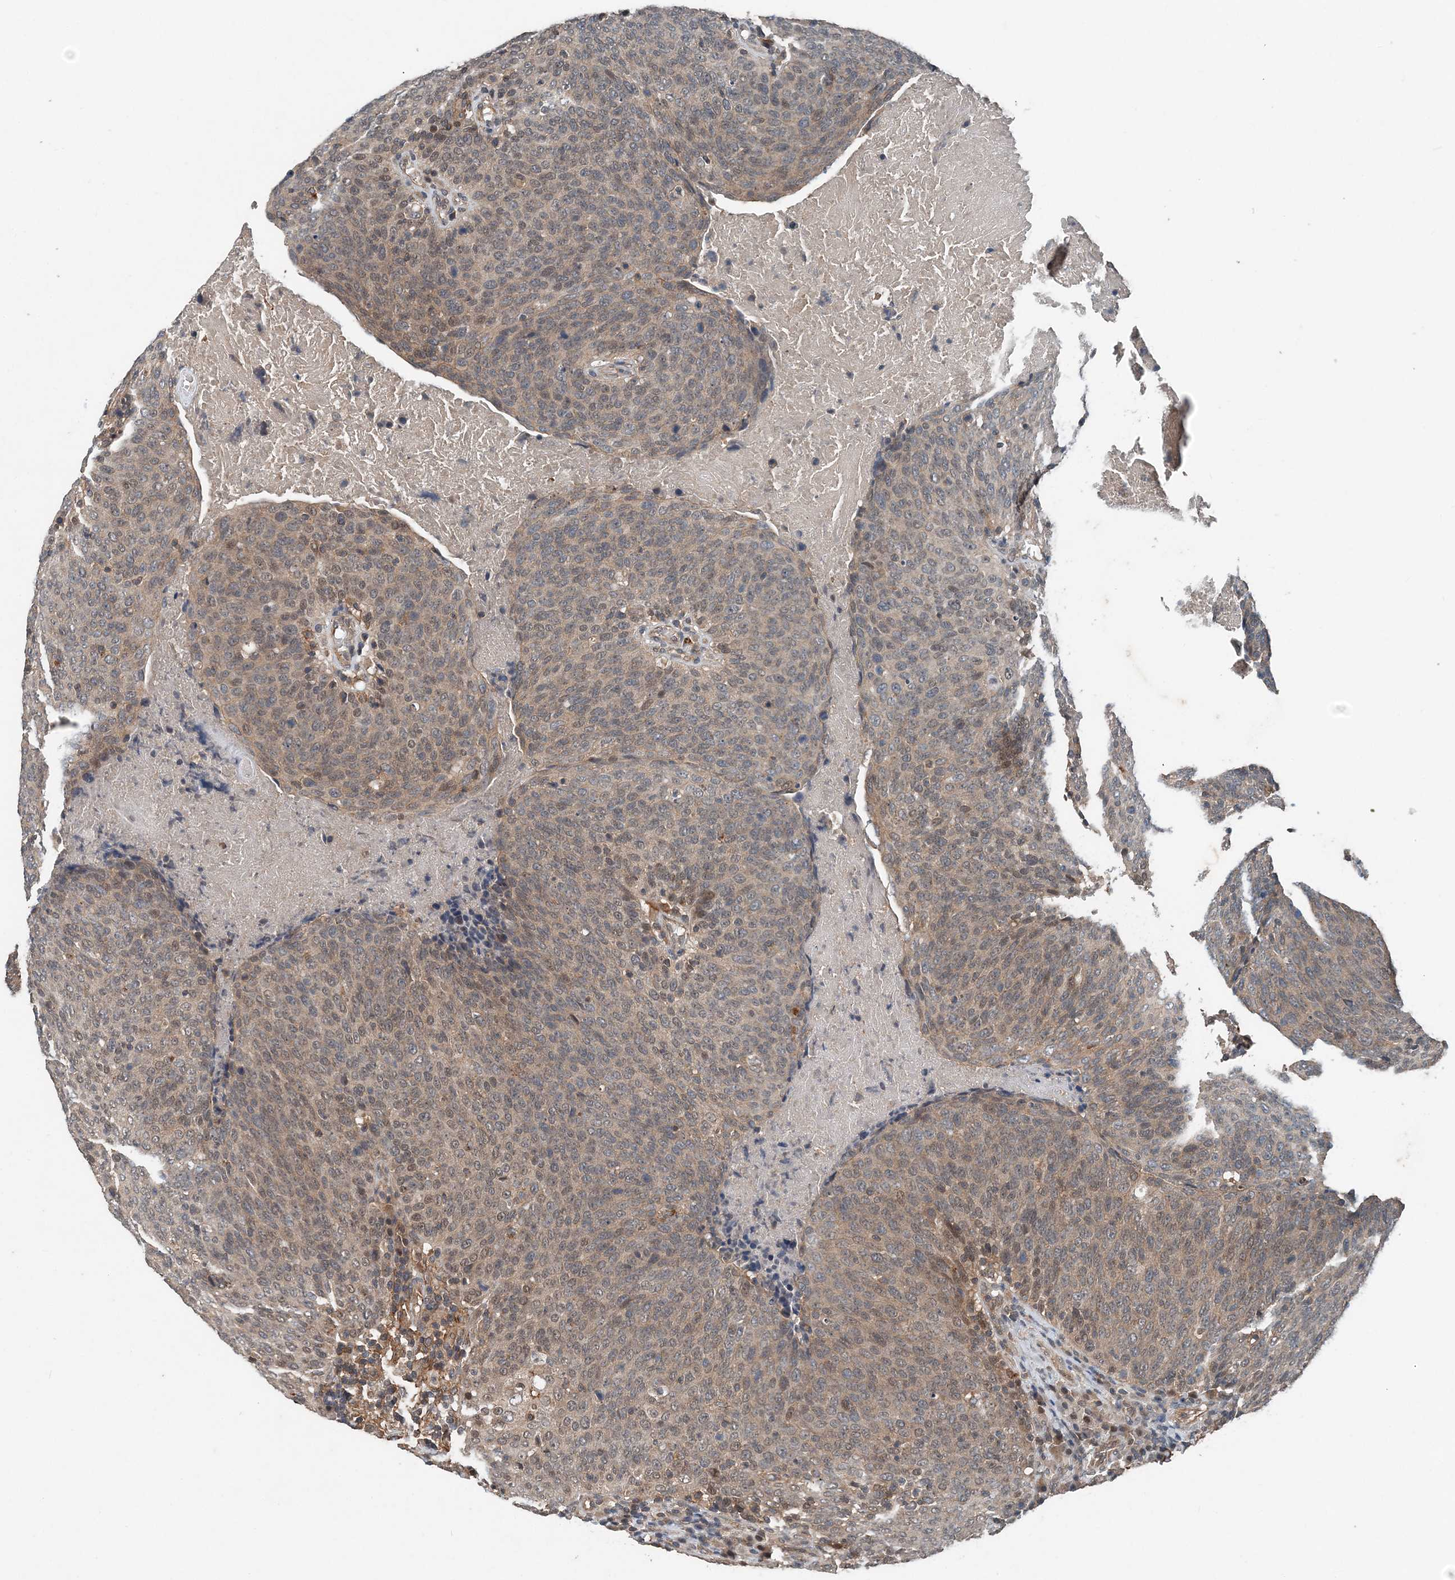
{"staining": {"intensity": "weak", "quantity": "25%-75%", "location": "cytoplasmic/membranous,nuclear"}, "tissue": "head and neck cancer", "cell_type": "Tumor cells", "image_type": "cancer", "snomed": [{"axis": "morphology", "description": "Squamous cell carcinoma, NOS"}, {"axis": "morphology", "description": "Squamous cell carcinoma, metastatic, NOS"}, {"axis": "topography", "description": "Lymph node"}, {"axis": "topography", "description": "Head-Neck"}], "caption": "IHC image of head and neck cancer stained for a protein (brown), which exhibits low levels of weak cytoplasmic/membranous and nuclear positivity in about 25%-75% of tumor cells.", "gene": "SMPD3", "patient": {"sex": "male", "age": 62}}